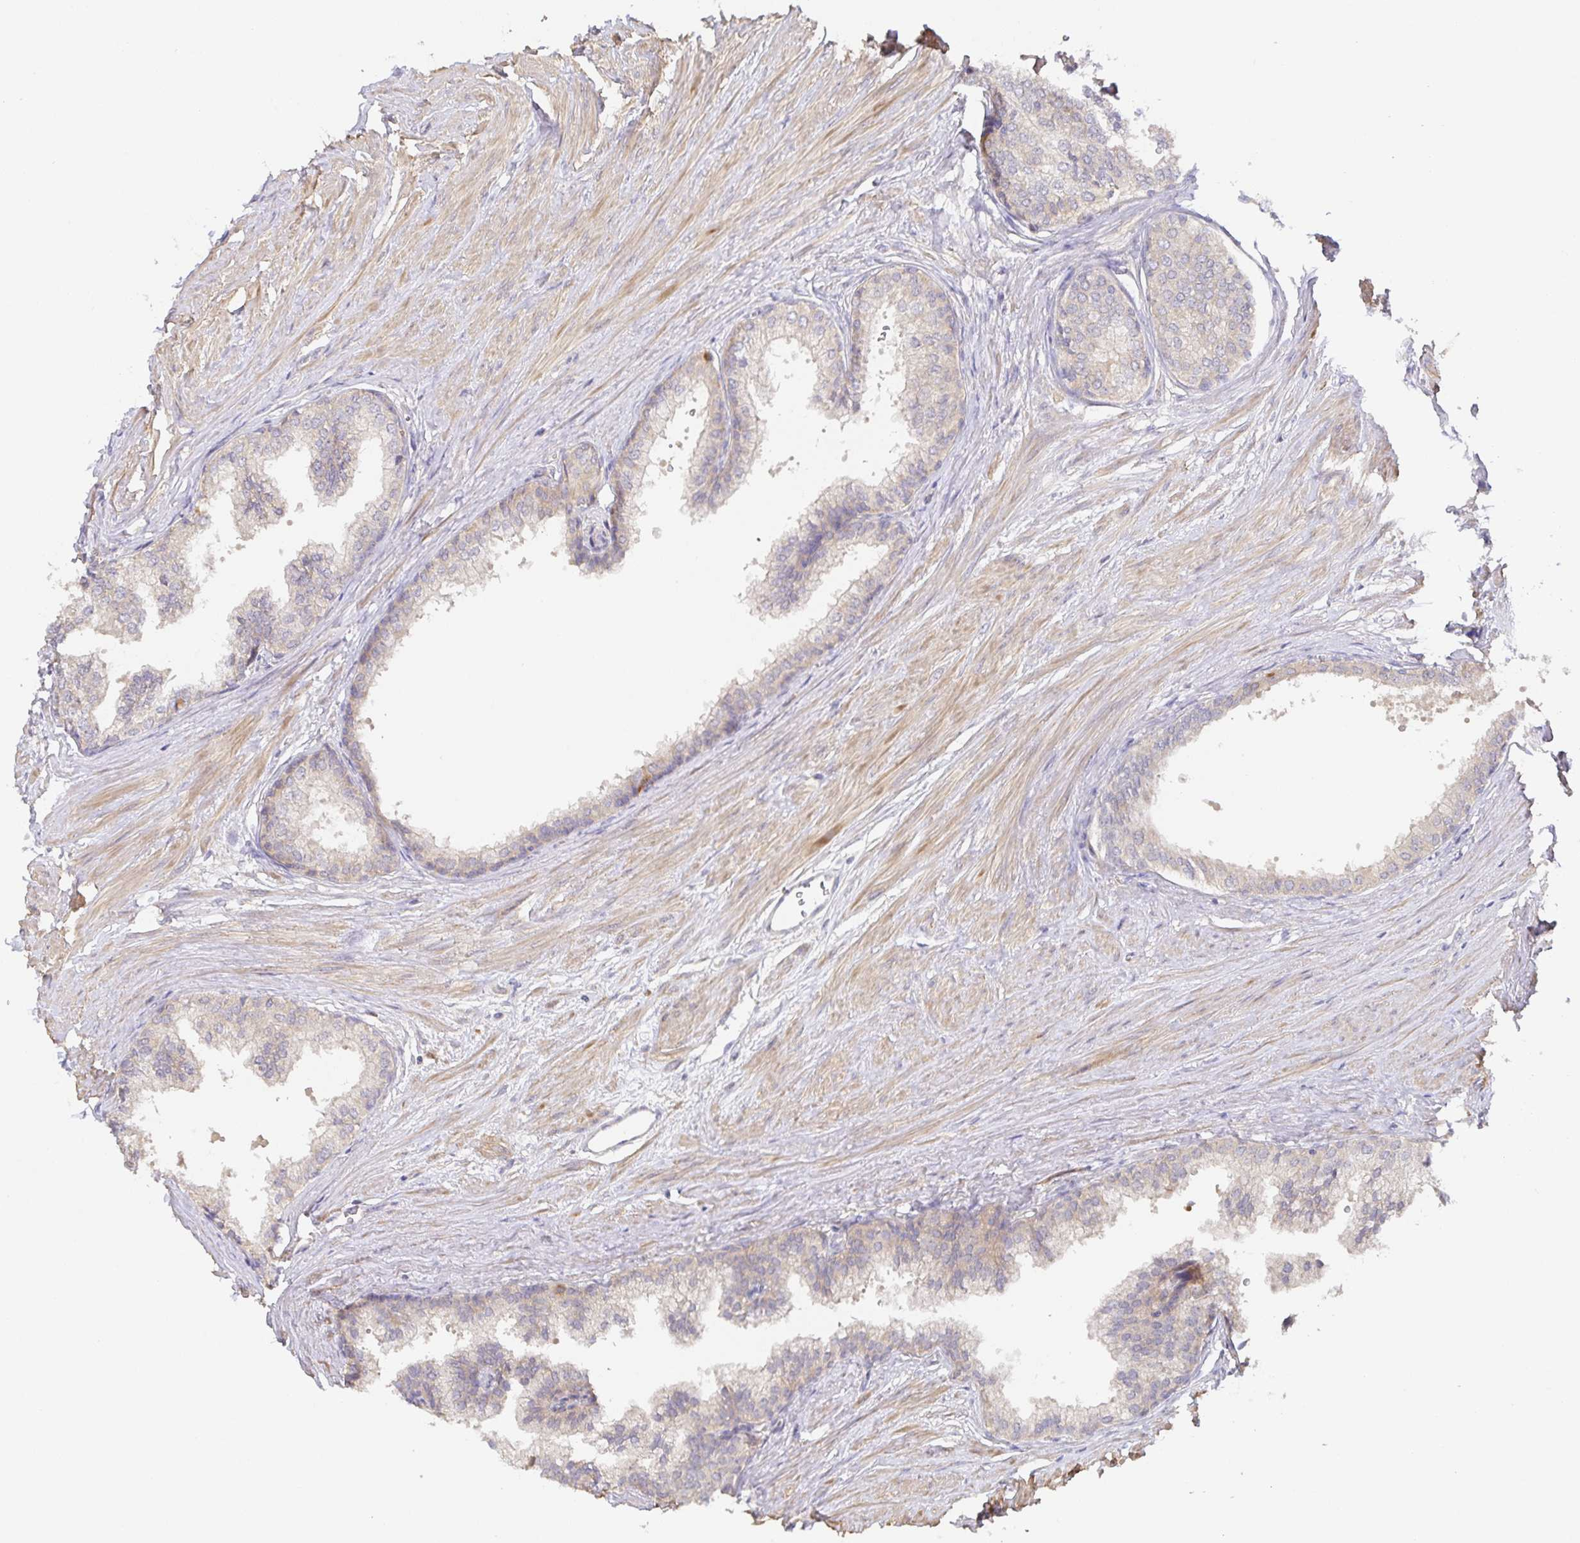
{"staining": {"intensity": "weak", "quantity": "<25%", "location": "cytoplasmic/membranous"}, "tissue": "prostate", "cell_type": "Glandular cells", "image_type": "normal", "snomed": [{"axis": "morphology", "description": "Normal tissue, NOS"}, {"axis": "topography", "description": "Prostate"}, {"axis": "topography", "description": "Peripheral nerve tissue"}], "caption": "This is an immunohistochemistry (IHC) photomicrograph of normal prostate. There is no expression in glandular cells.", "gene": "ZDHHC11B", "patient": {"sex": "male", "age": 55}}